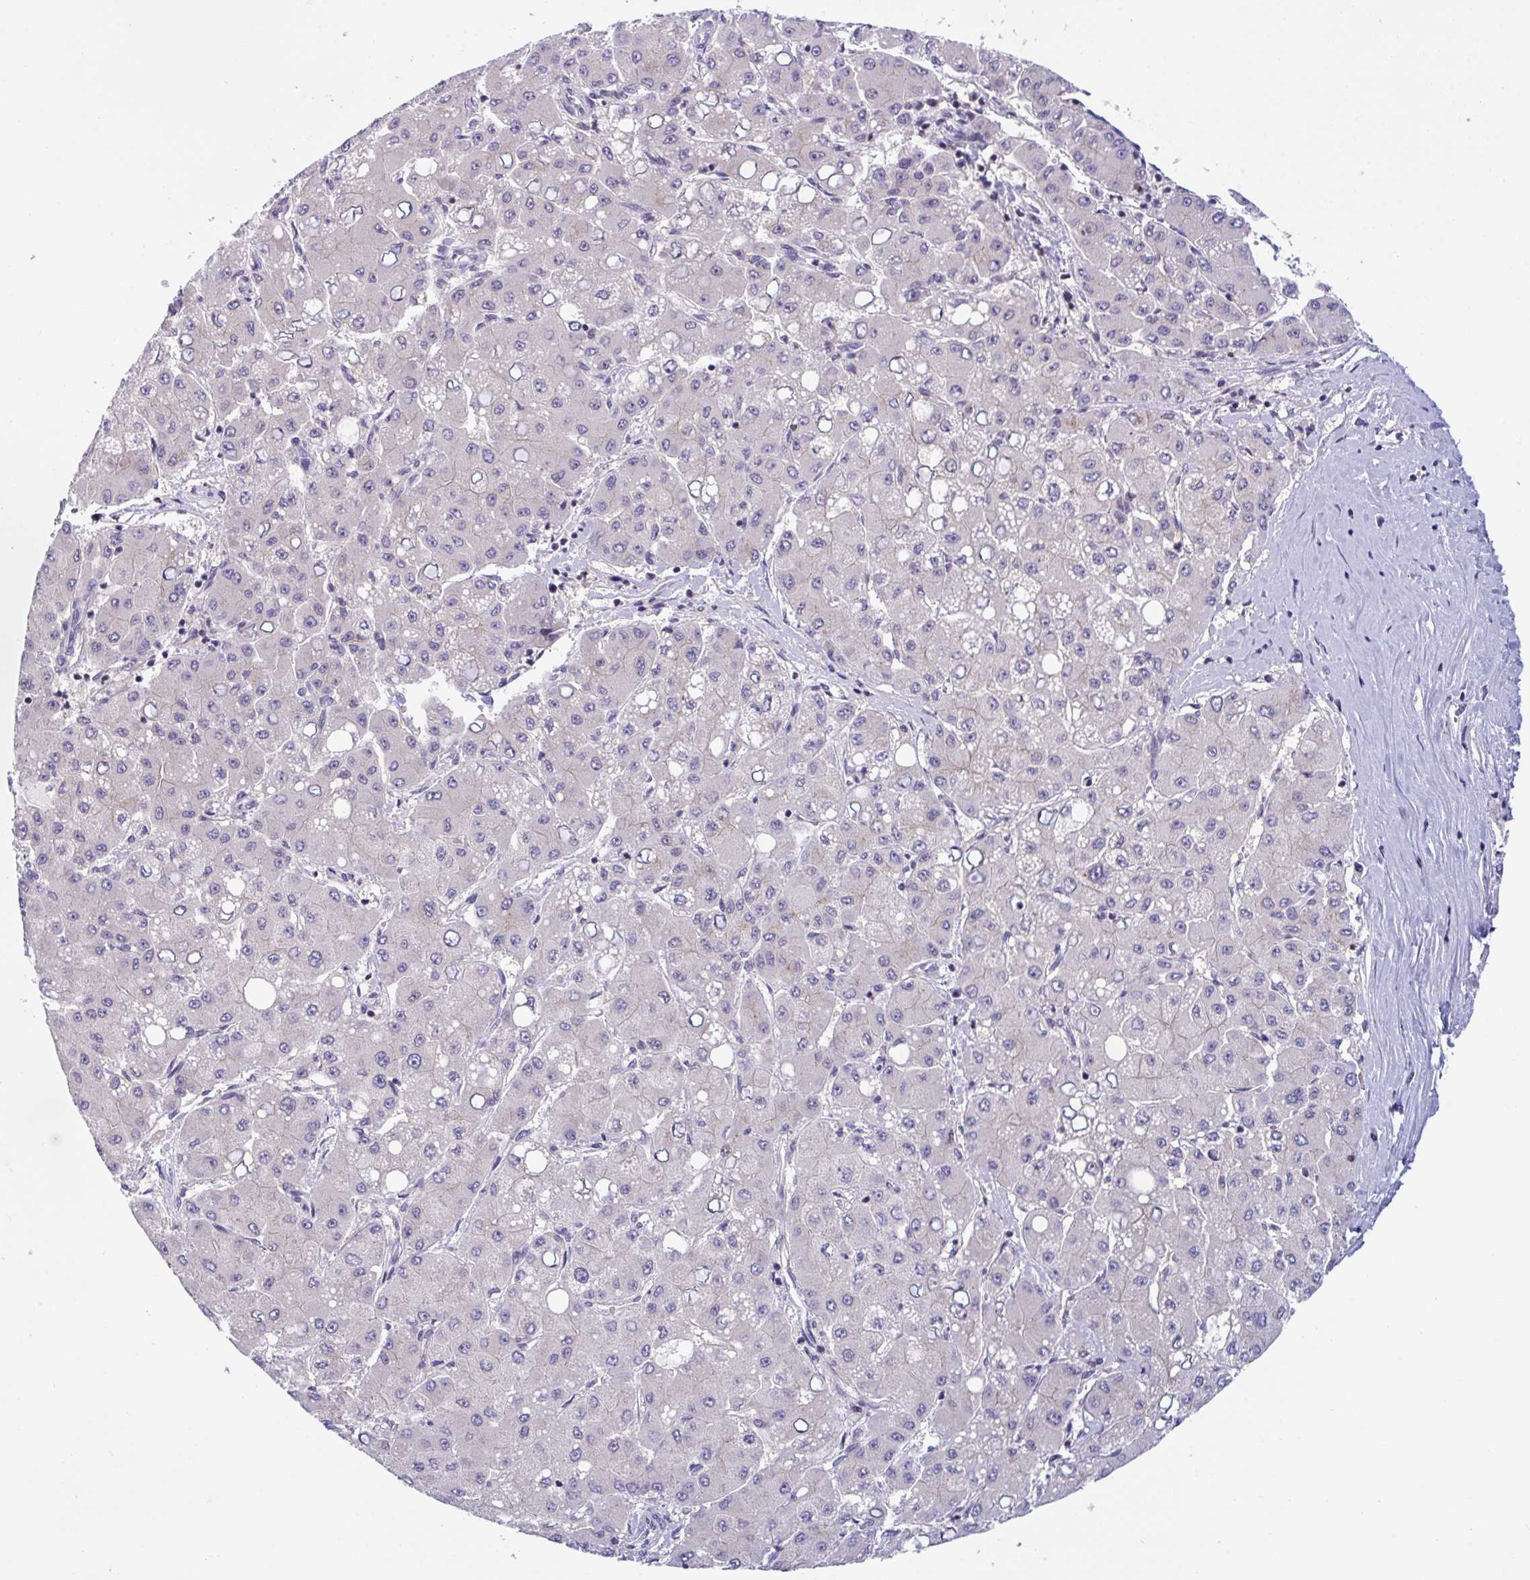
{"staining": {"intensity": "negative", "quantity": "none", "location": "none"}, "tissue": "liver cancer", "cell_type": "Tumor cells", "image_type": "cancer", "snomed": [{"axis": "morphology", "description": "Carcinoma, Hepatocellular, NOS"}, {"axis": "topography", "description": "Liver"}], "caption": "This micrograph is of liver cancer stained with immunohistochemistry to label a protein in brown with the nuclei are counter-stained blue. There is no positivity in tumor cells.", "gene": "SNX11", "patient": {"sex": "male", "age": 40}}